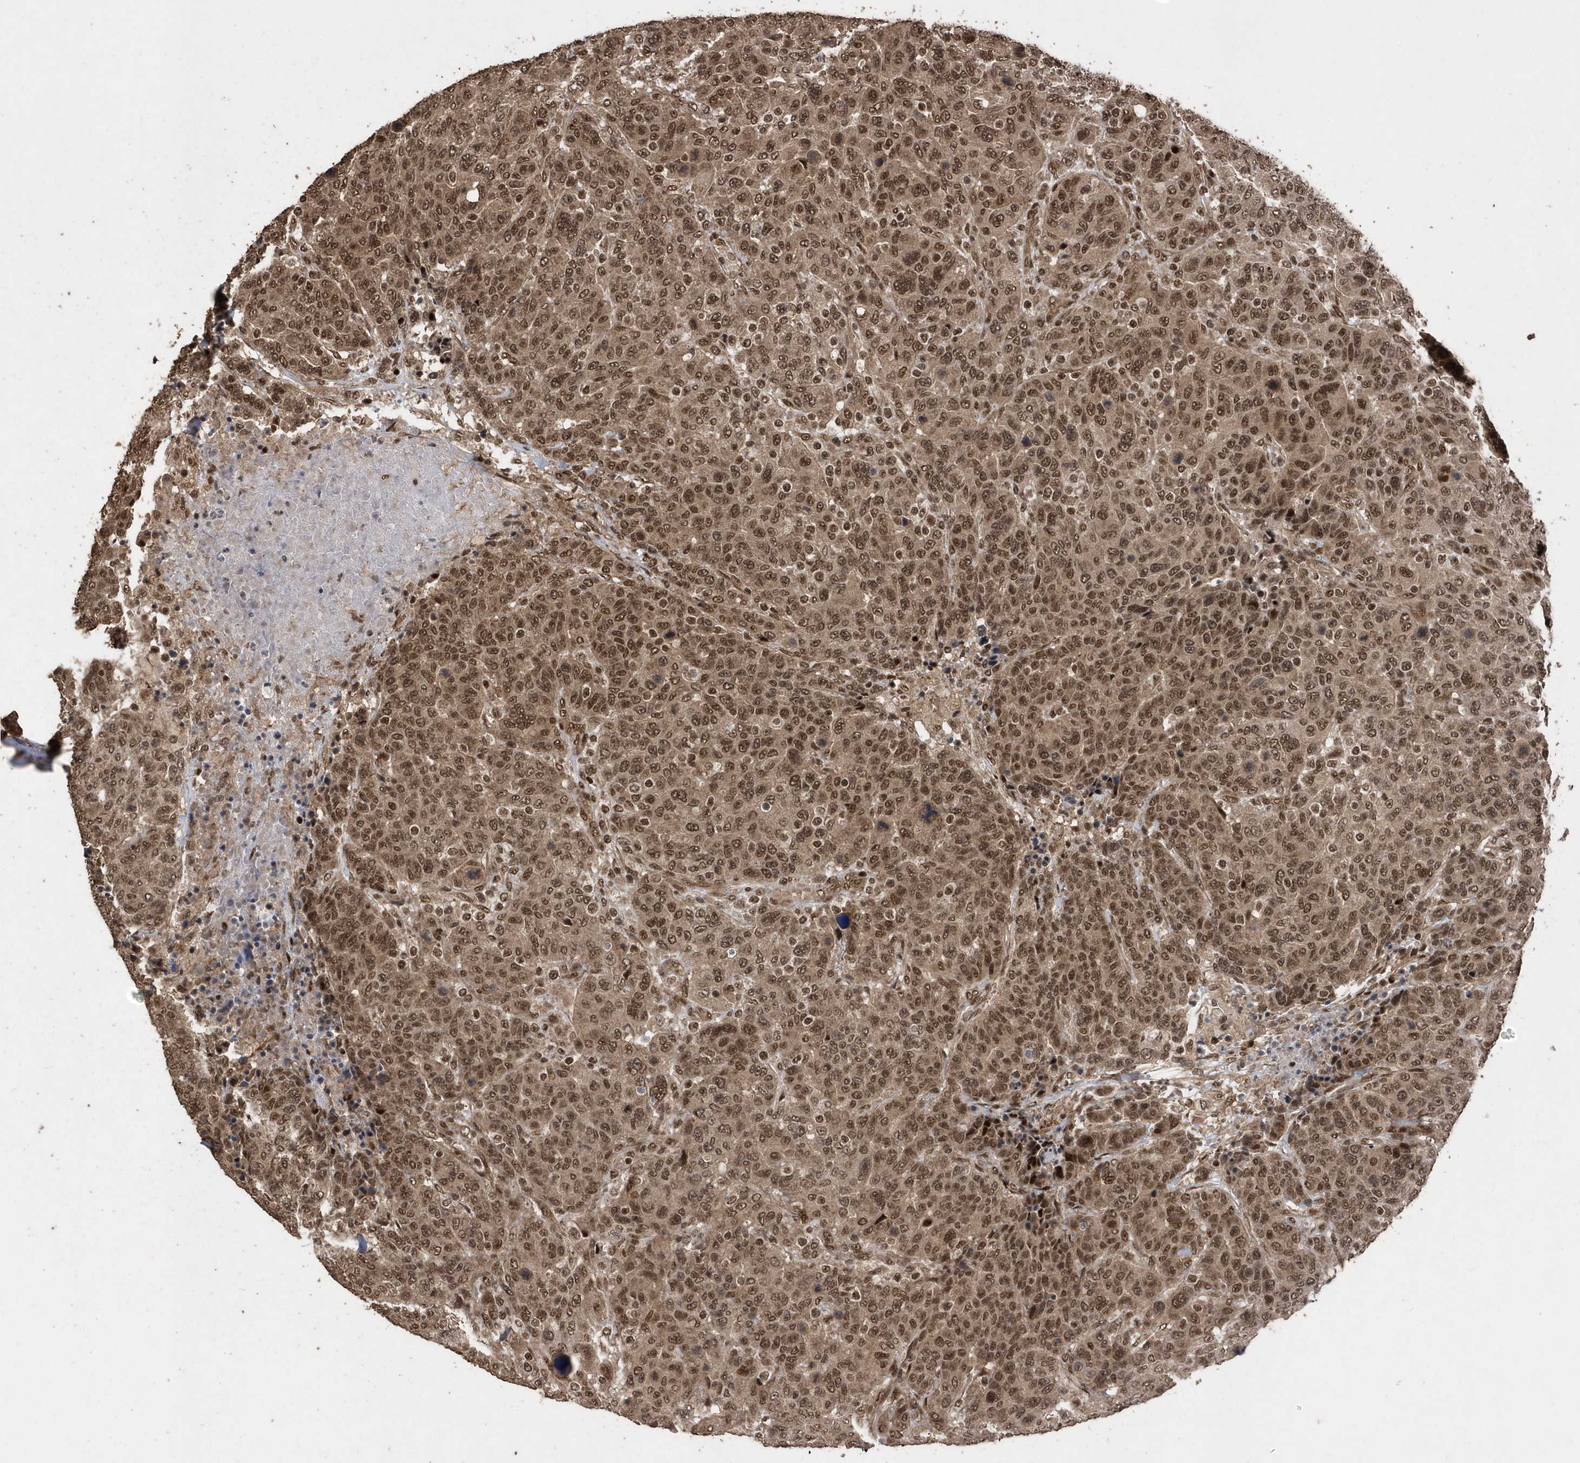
{"staining": {"intensity": "moderate", "quantity": ">75%", "location": "cytoplasmic/membranous,nuclear"}, "tissue": "breast cancer", "cell_type": "Tumor cells", "image_type": "cancer", "snomed": [{"axis": "morphology", "description": "Duct carcinoma"}, {"axis": "topography", "description": "Breast"}], "caption": "Protein analysis of breast cancer (intraductal carcinoma) tissue exhibits moderate cytoplasmic/membranous and nuclear staining in about >75% of tumor cells. (brown staining indicates protein expression, while blue staining denotes nuclei).", "gene": "INTS12", "patient": {"sex": "female", "age": 37}}